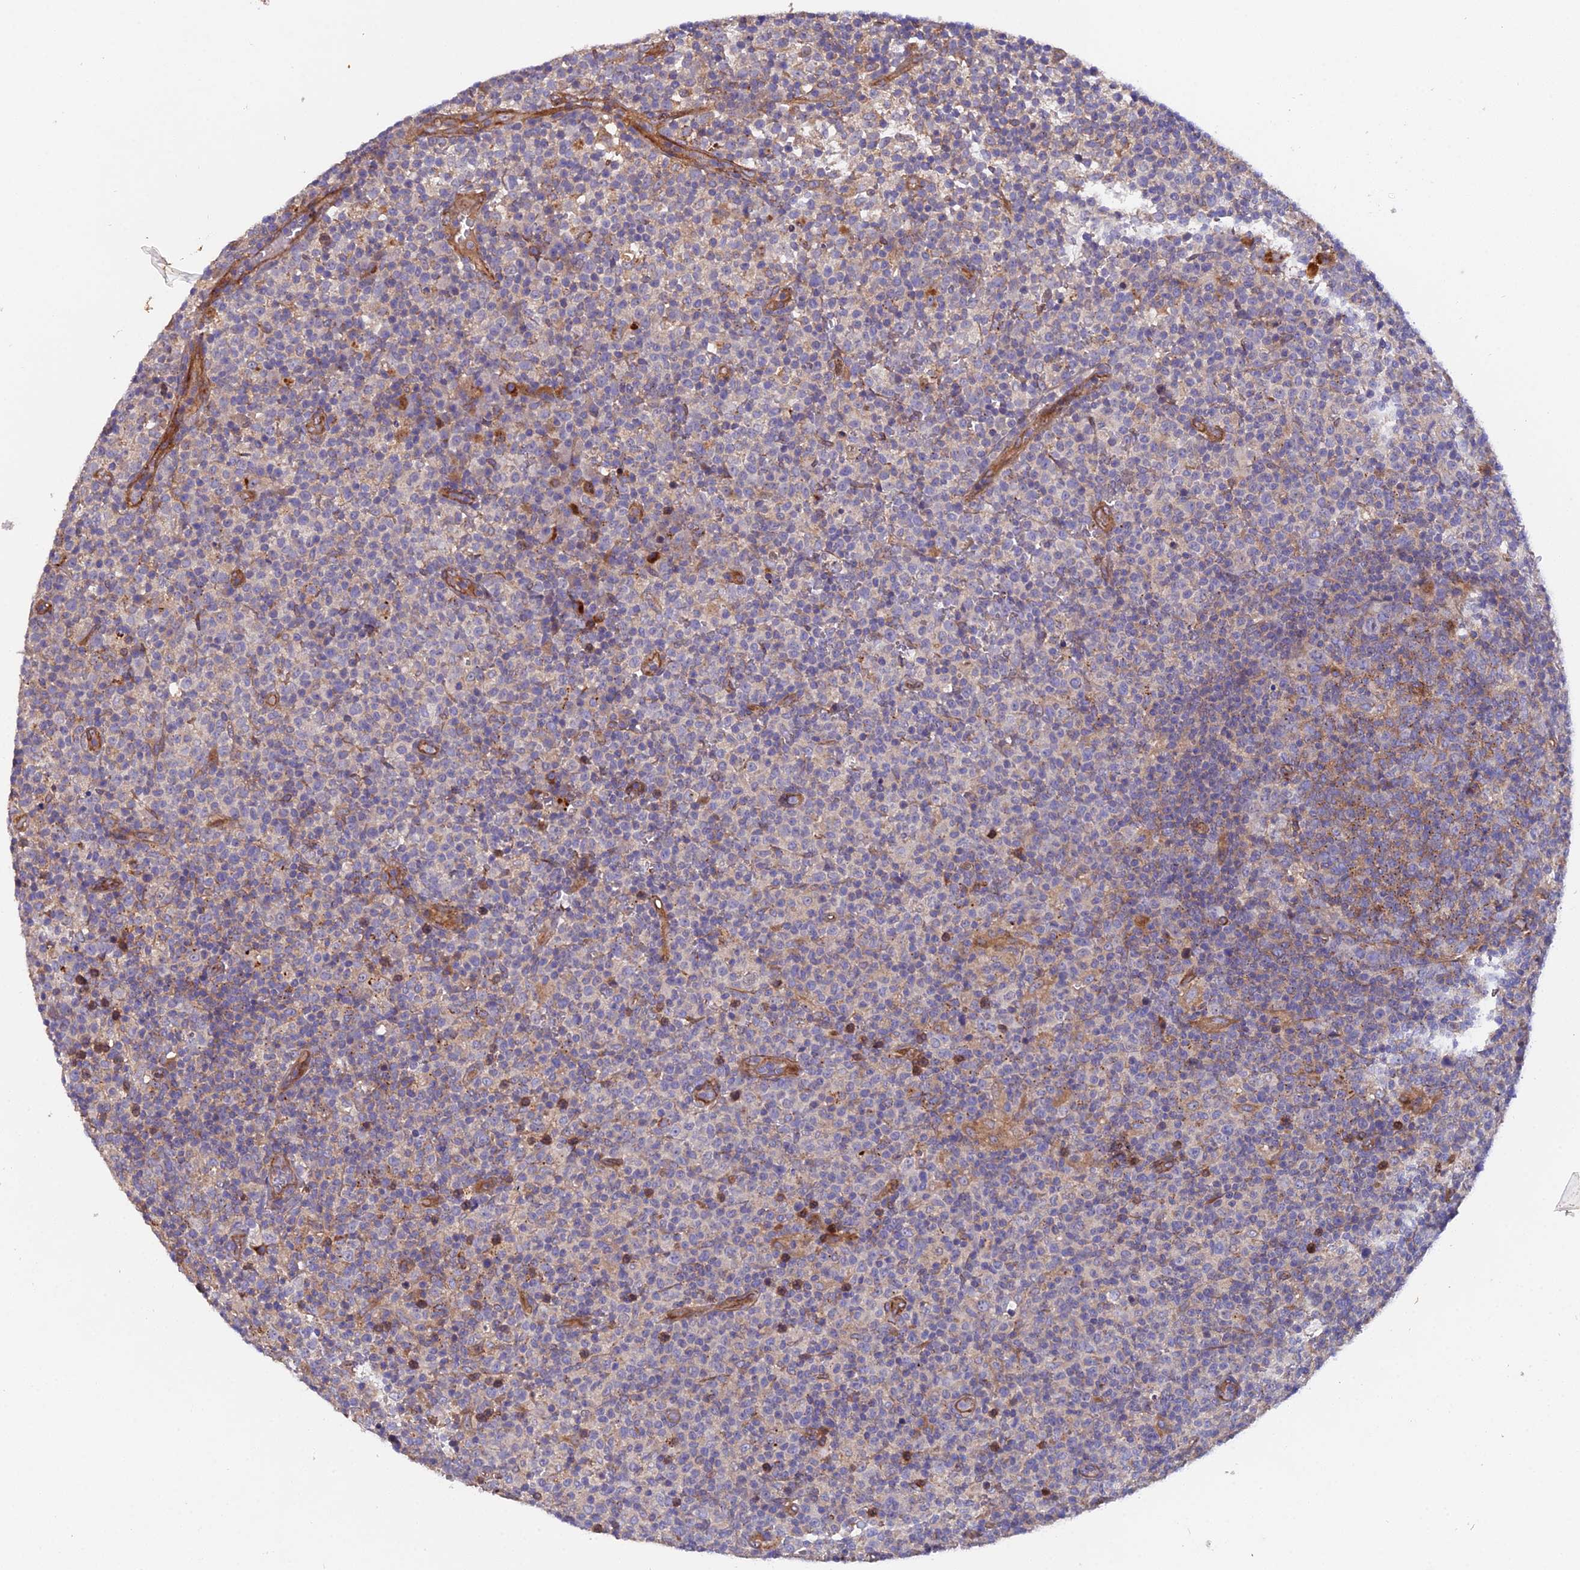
{"staining": {"intensity": "moderate", "quantity": "<25%", "location": "cytoplasmic/membranous"}, "tissue": "lymph node", "cell_type": "Germinal center cells", "image_type": "normal", "snomed": [{"axis": "morphology", "description": "Normal tissue, NOS"}, {"axis": "morphology", "description": "Inflammation, NOS"}, {"axis": "topography", "description": "Lymph node"}], "caption": "Unremarkable lymph node shows moderate cytoplasmic/membranous positivity in approximately <25% of germinal center cells, visualized by immunohistochemistry.", "gene": "RALGAPA2", "patient": {"sex": "male", "age": 55}}